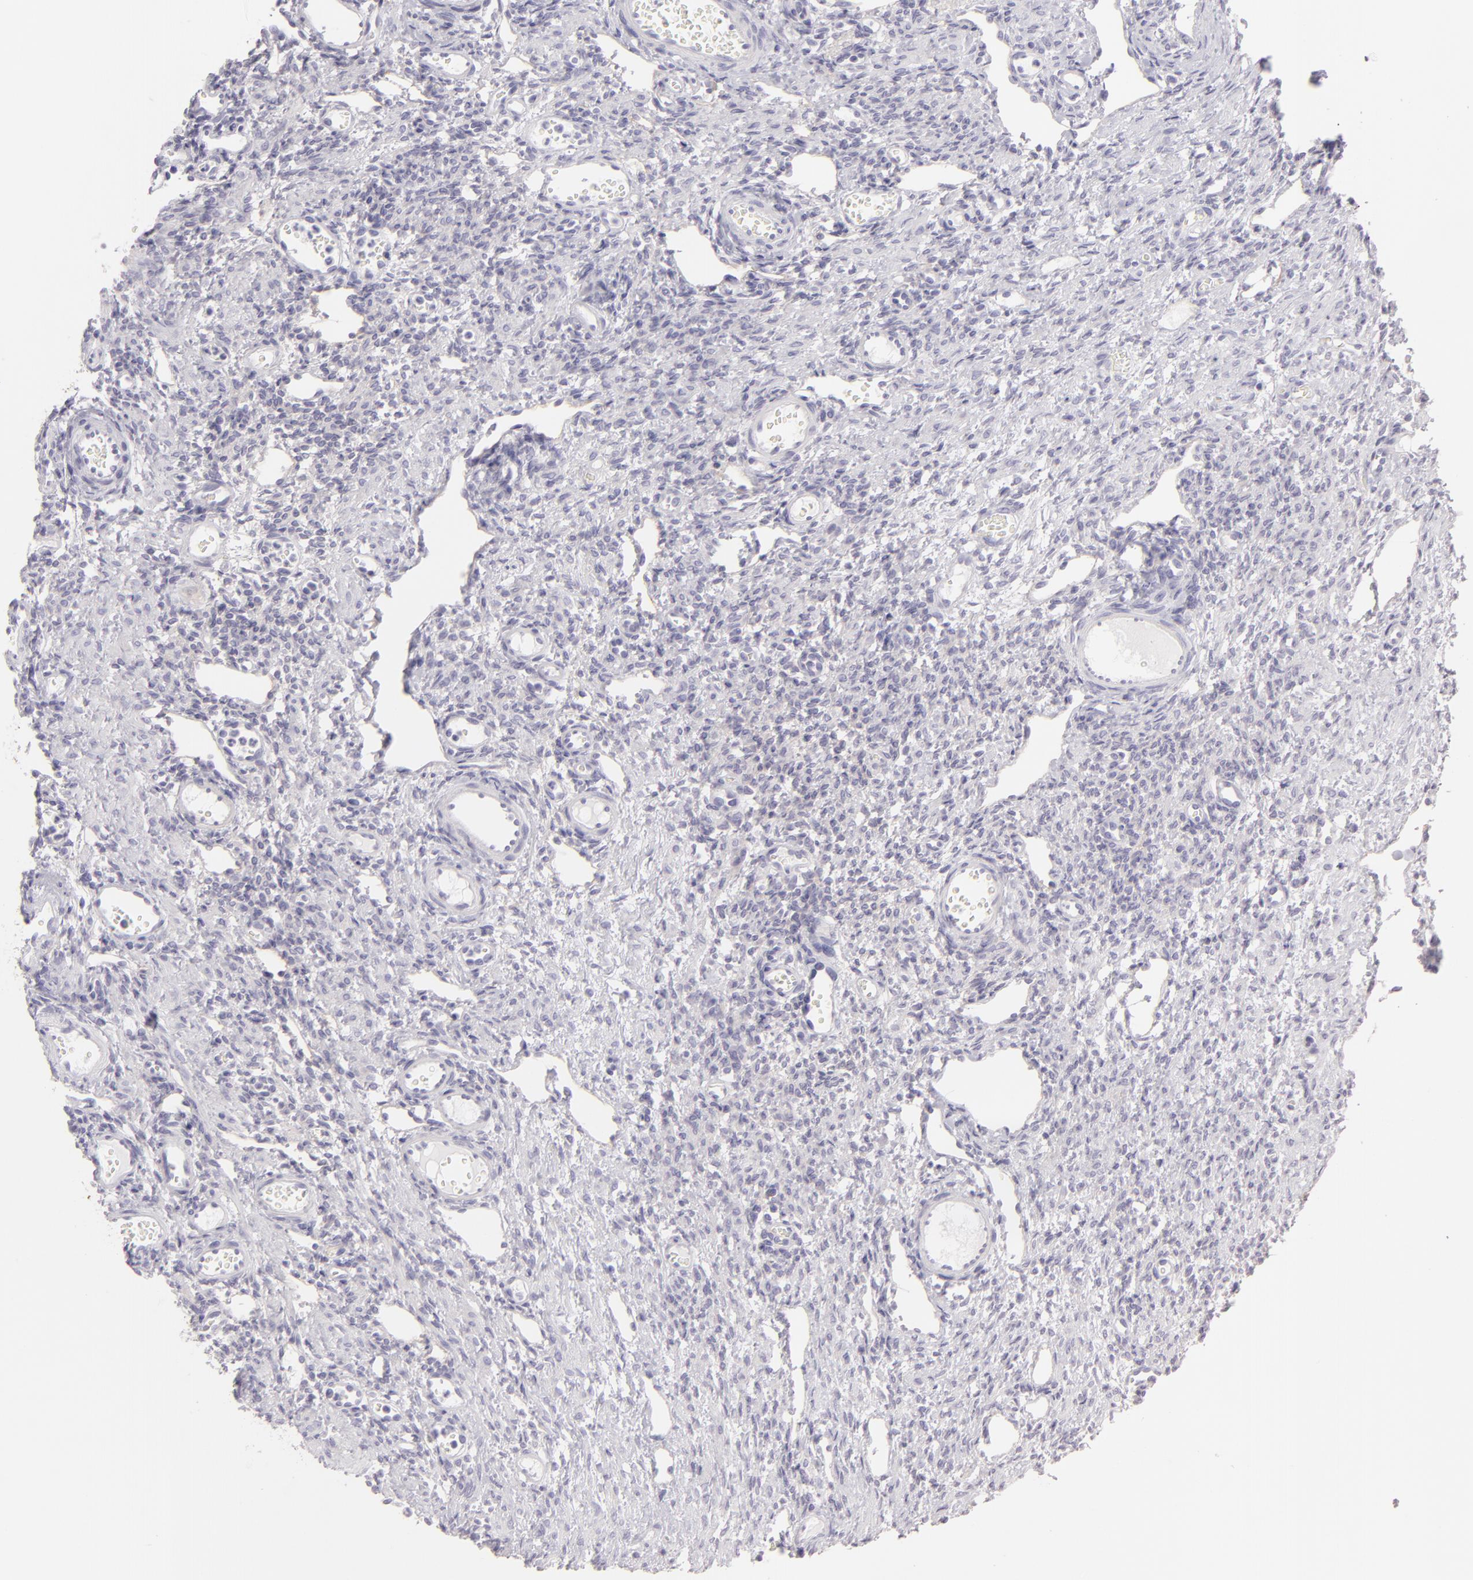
{"staining": {"intensity": "weak", "quantity": ">75%", "location": "cytoplasmic/membranous"}, "tissue": "ovary", "cell_type": "Follicle cells", "image_type": "normal", "snomed": [{"axis": "morphology", "description": "Normal tissue, NOS"}, {"axis": "topography", "description": "Ovary"}], "caption": "A brown stain labels weak cytoplasmic/membranous expression of a protein in follicle cells of benign human ovary. The protein of interest is stained brown, and the nuclei are stained in blue (DAB IHC with brightfield microscopy, high magnification).", "gene": "DLG4", "patient": {"sex": "female", "age": 33}}